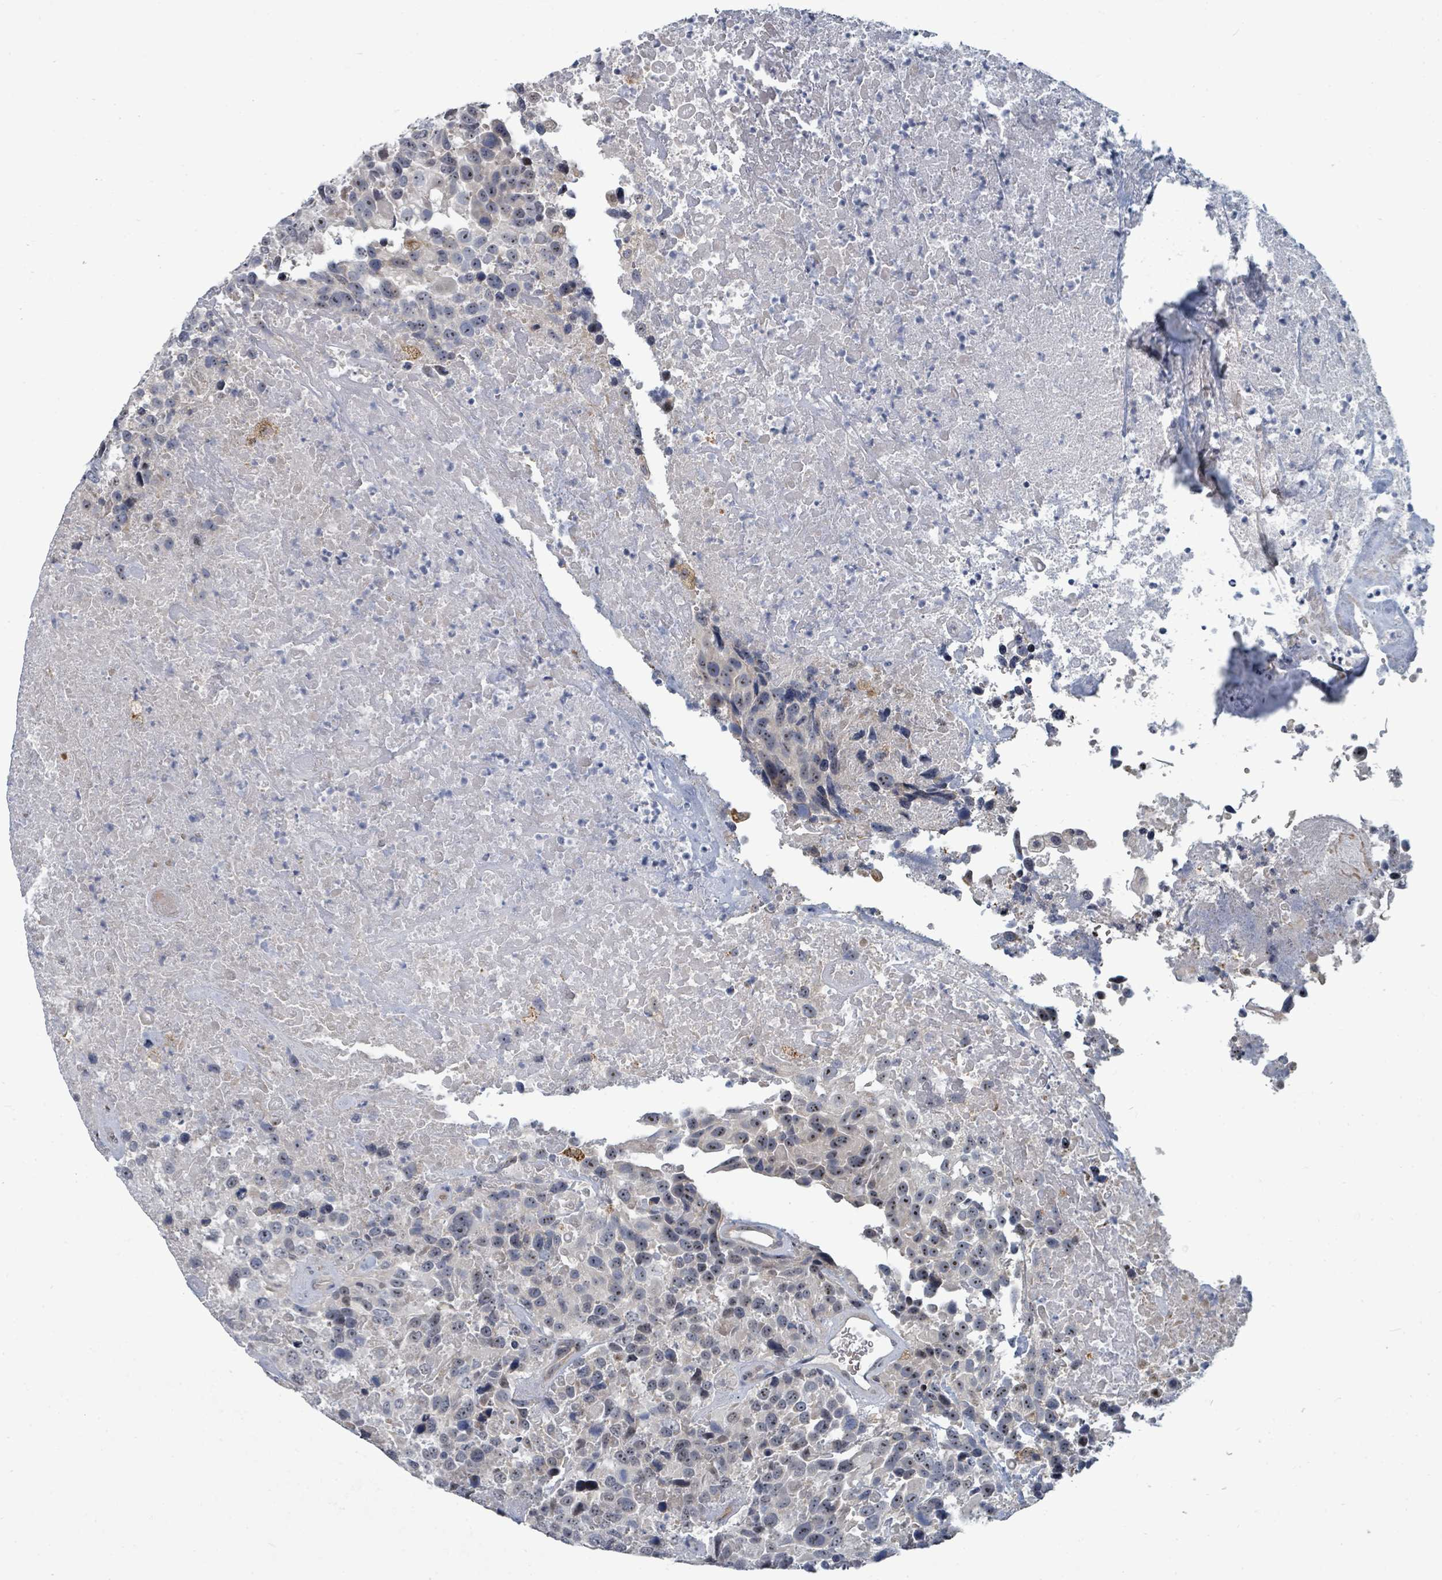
{"staining": {"intensity": "moderate", "quantity": "<25%", "location": "nuclear"}, "tissue": "urothelial cancer", "cell_type": "Tumor cells", "image_type": "cancer", "snomed": [{"axis": "morphology", "description": "Urothelial carcinoma, High grade"}, {"axis": "topography", "description": "Urinary bladder"}], "caption": "Immunohistochemistry photomicrograph of human urothelial cancer stained for a protein (brown), which exhibits low levels of moderate nuclear expression in approximately <25% of tumor cells.", "gene": "TRDMT1", "patient": {"sex": "female", "age": 70}}